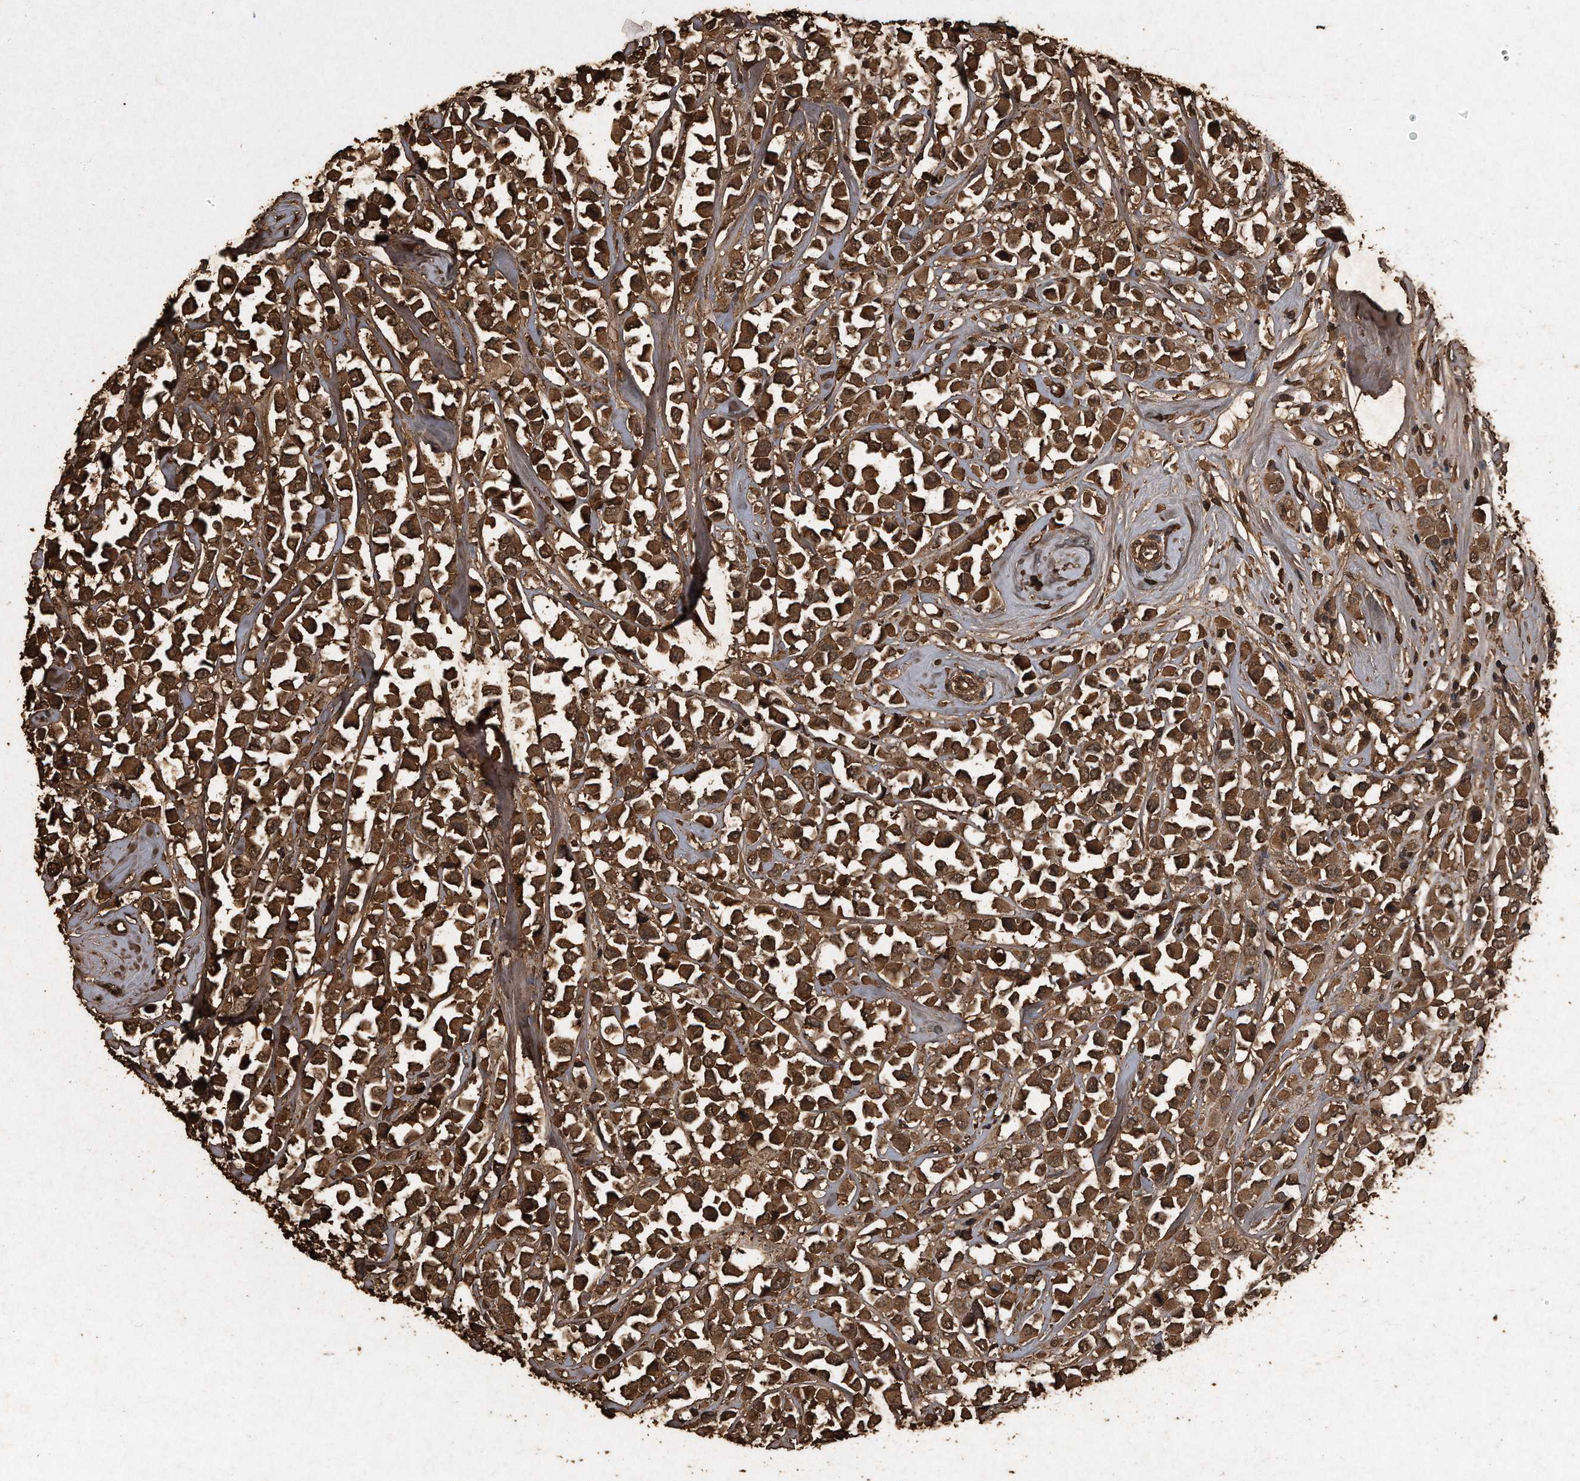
{"staining": {"intensity": "strong", "quantity": ">75%", "location": "cytoplasmic/membranous"}, "tissue": "breast cancer", "cell_type": "Tumor cells", "image_type": "cancer", "snomed": [{"axis": "morphology", "description": "Duct carcinoma"}, {"axis": "topography", "description": "Breast"}], "caption": "Immunohistochemistry (DAB) staining of breast cancer (invasive ductal carcinoma) demonstrates strong cytoplasmic/membranous protein expression in about >75% of tumor cells.", "gene": "CFLAR", "patient": {"sex": "female", "age": 61}}